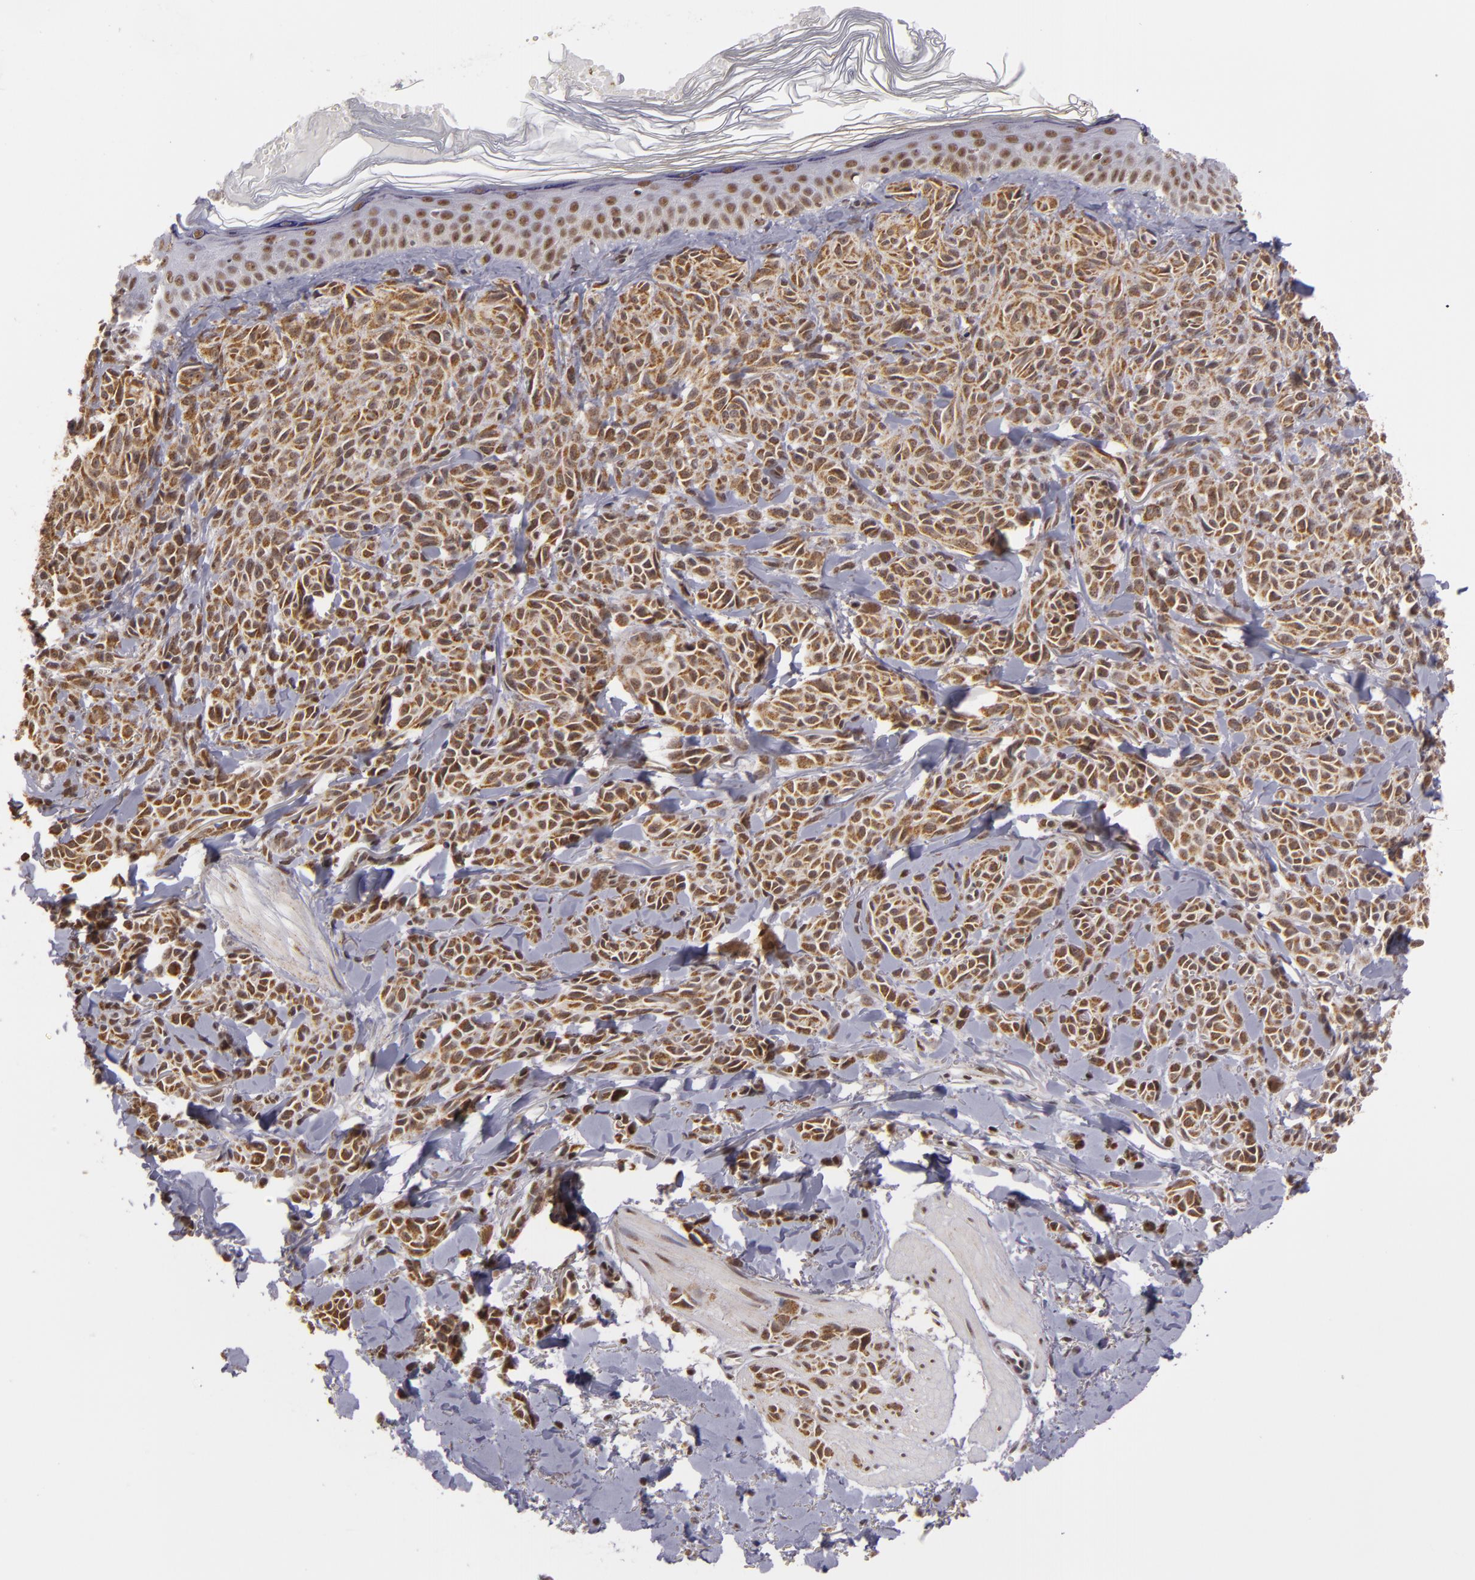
{"staining": {"intensity": "moderate", "quantity": ">75%", "location": "cytoplasmic/membranous,nuclear"}, "tissue": "melanoma", "cell_type": "Tumor cells", "image_type": "cancer", "snomed": [{"axis": "morphology", "description": "Malignant melanoma, NOS"}, {"axis": "topography", "description": "Skin"}], "caption": "Immunohistochemistry (IHC) of malignant melanoma reveals medium levels of moderate cytoplasmic/membranous and nuclear staining in about >75% of tumor cells.", "gene": "MXD1", "patient": {"sex": "female", "age": 73}}